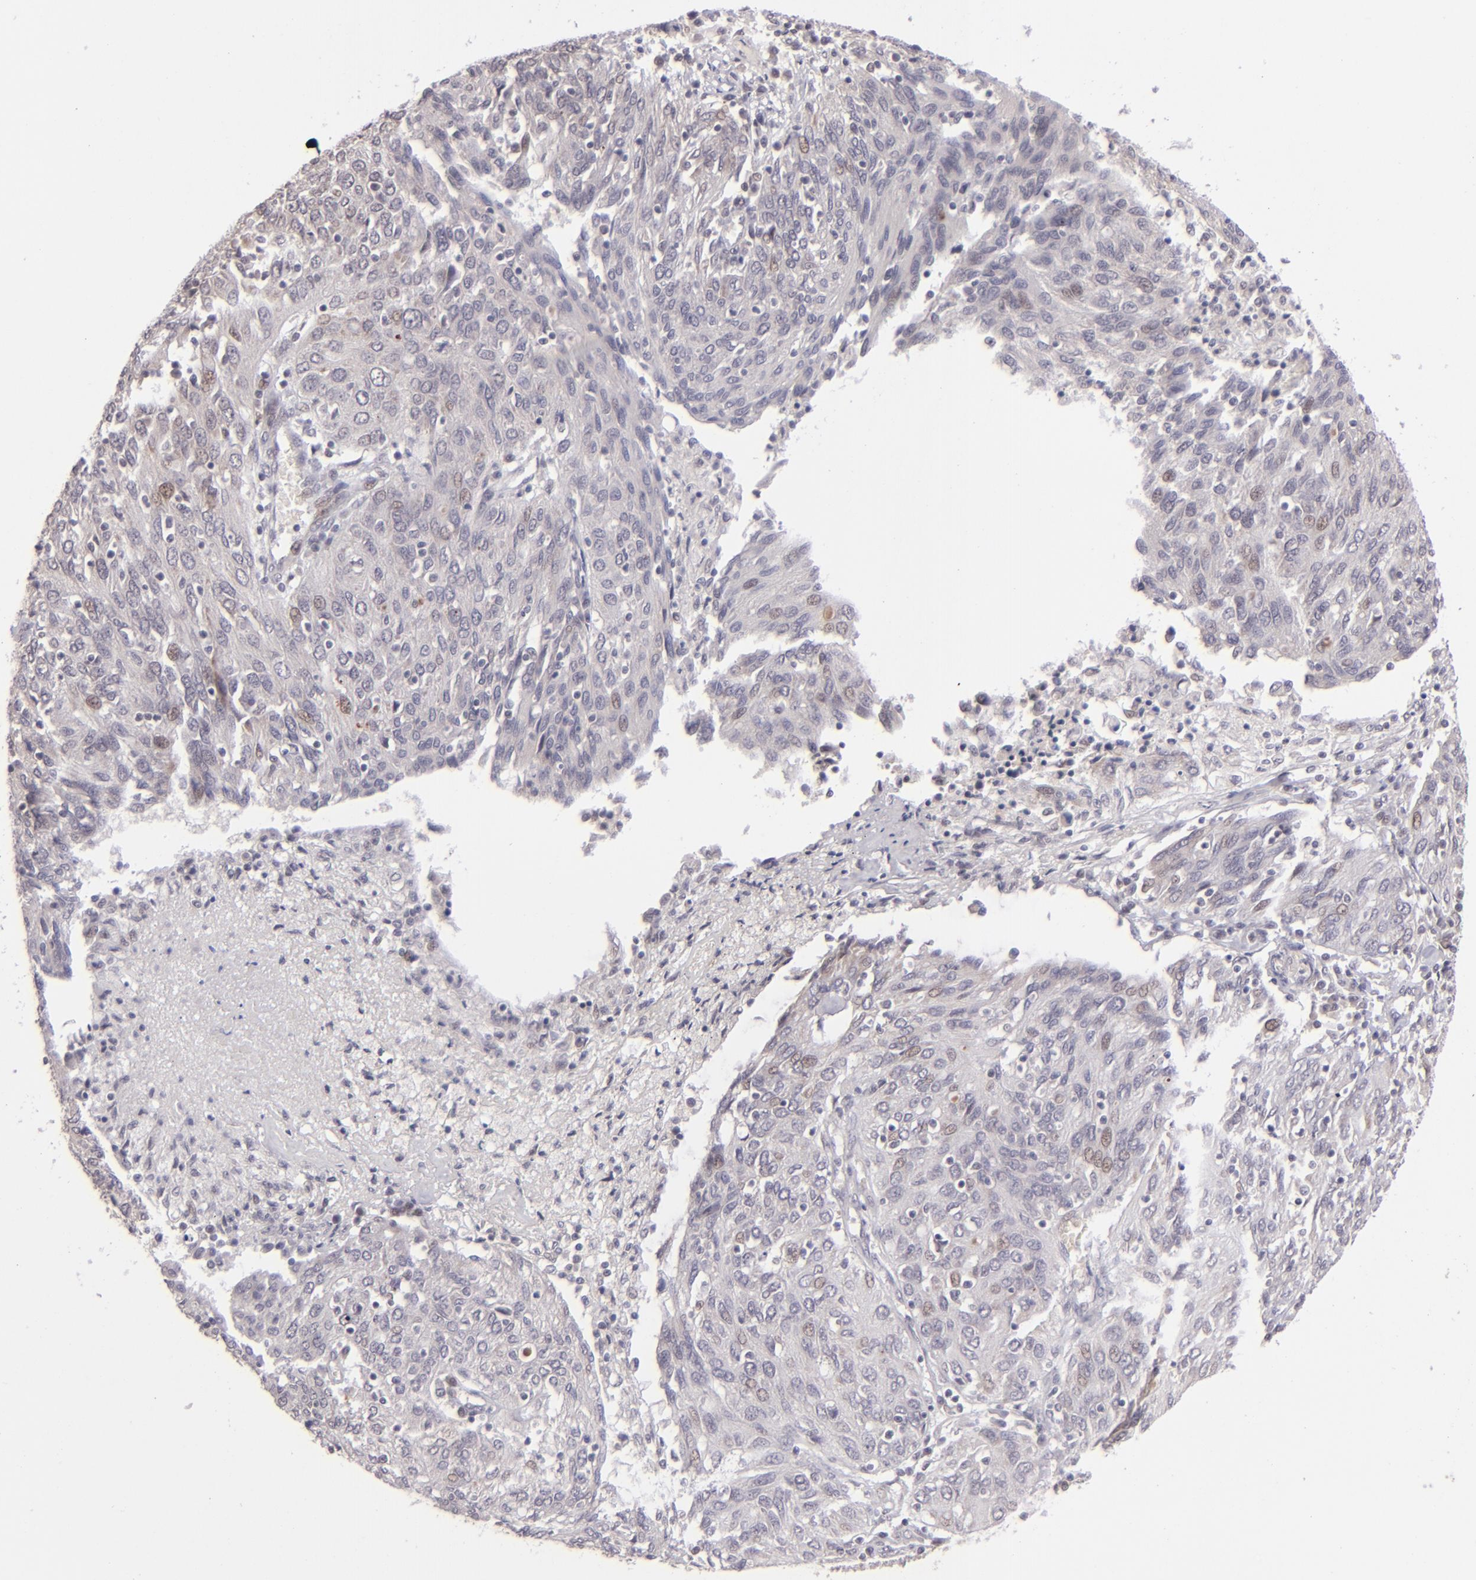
{"staining": {"intensity": "weak", "quantity": "<25%", "location": "nuclear"}, "tissue": "ovarian cancer", "cell_type": "Tumor cells", "image_type": "cancer", "snomed": [{"axis": "morphology", "description": "Carcinoma, endometroid"}, {"axis": "topography", "description": "Ovary"}], "caption": "Image shows no protein positivity in tumor cells of ovarian endometroid carcinoma tissue.", "gene": "RARB", "patient": {"sex": "female", "age": 50}}